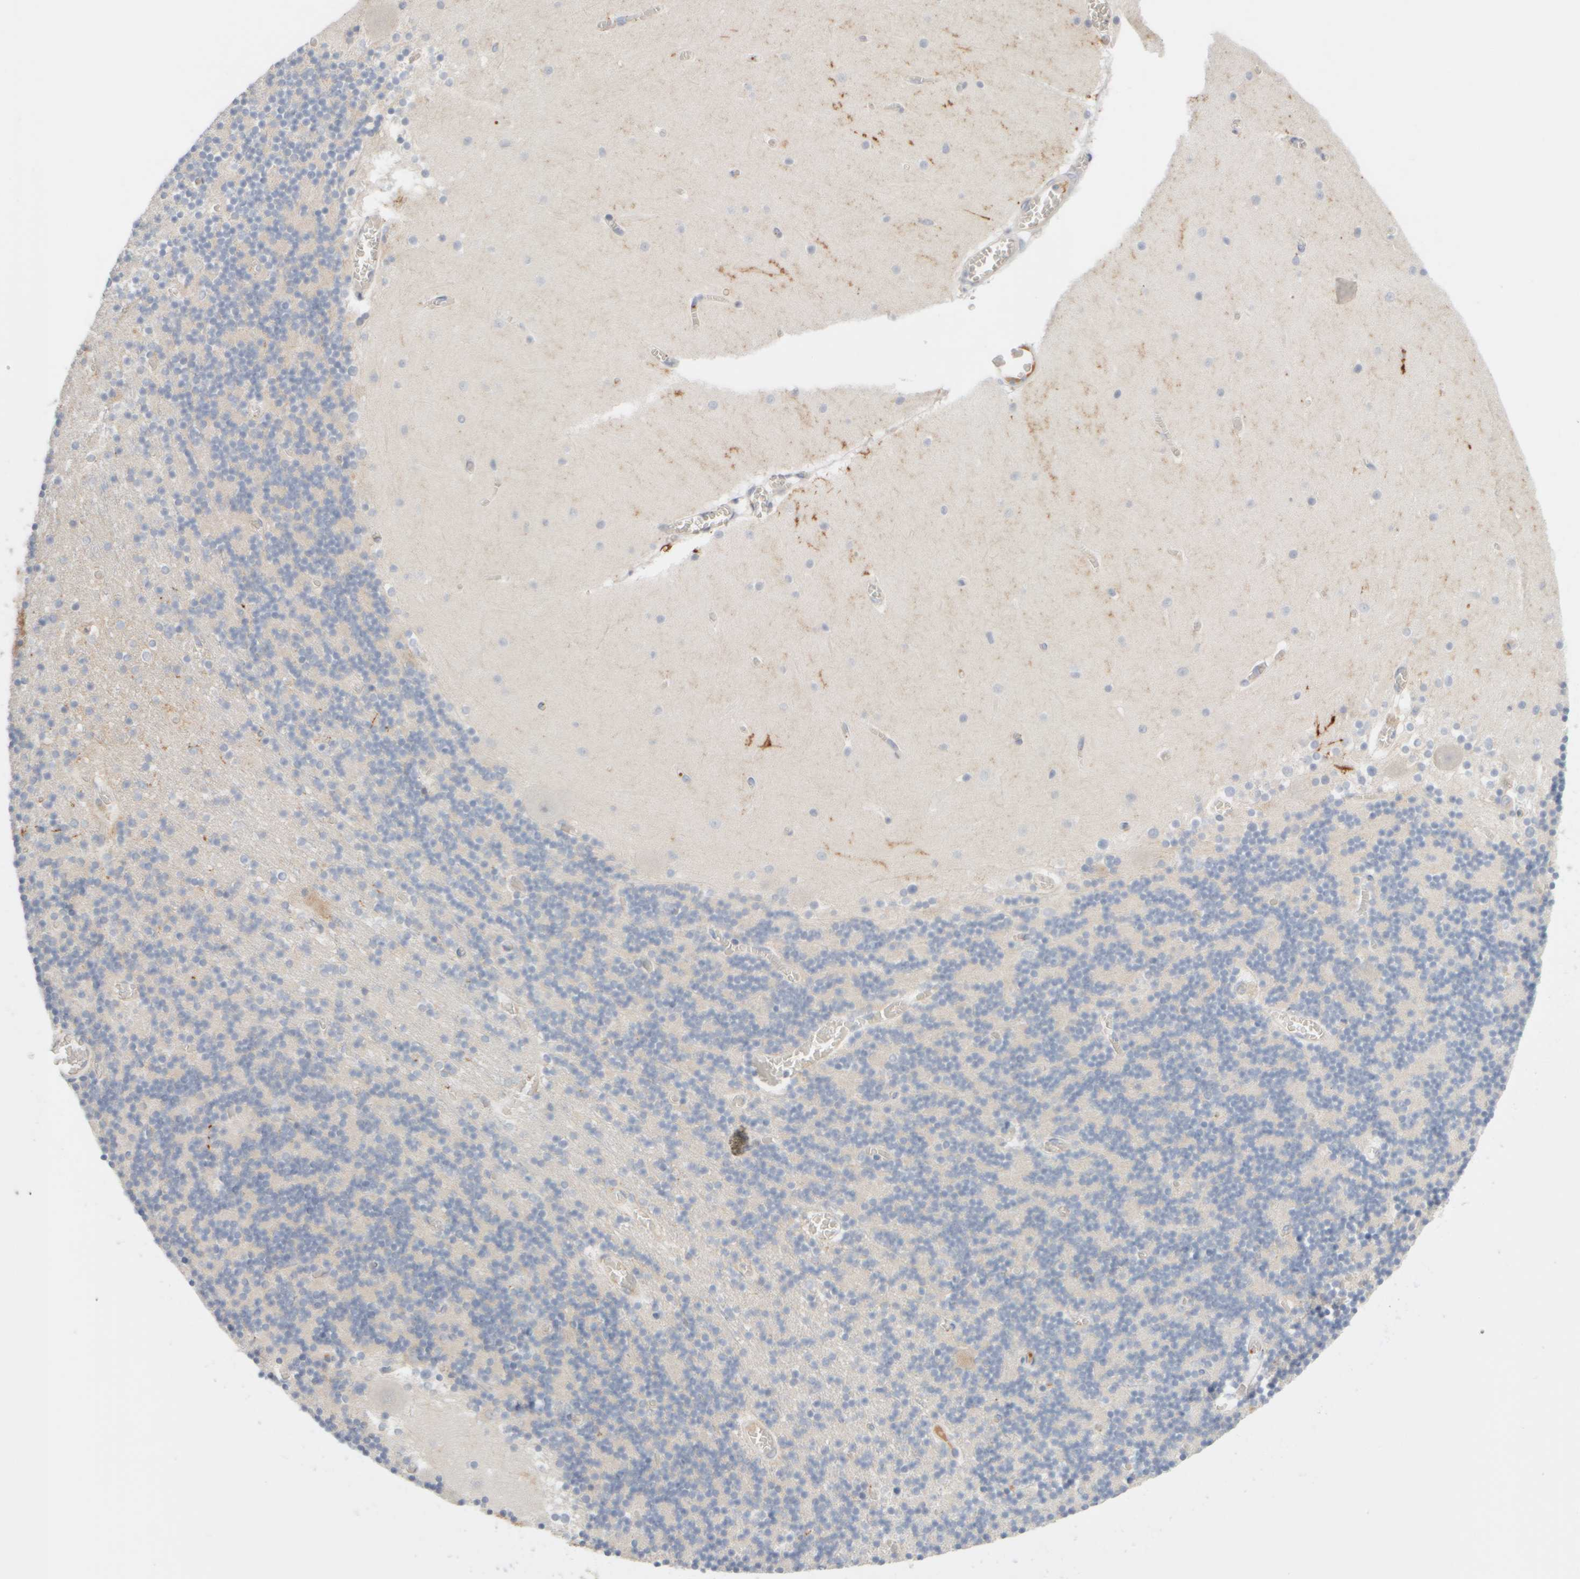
{"staining": {"intensity": "moderate", "quantity": "<25%", "location": "cytoplasmic/membranous"}, "tissue": "cerebellum", "cell_type": "Cells in granular layer", "image_type": "normal", "snomed": [{"axis": "morphology", "description": "Normal tissue, NOS"}, {"axis": "topography", "description": "Cerebellum"}], "caption": "Brown immunohistochemical staining in unremarkable human cerebellum displays moderate cytoplasmic/membranous staining in about <25% of cells in granular layer. (DAB (3,3'-diaminobenzidine) = brown stain, brightfield microscopy at high magnification).", "gene": "GOPC", "patient": {"sex": "female", "age": 28}}